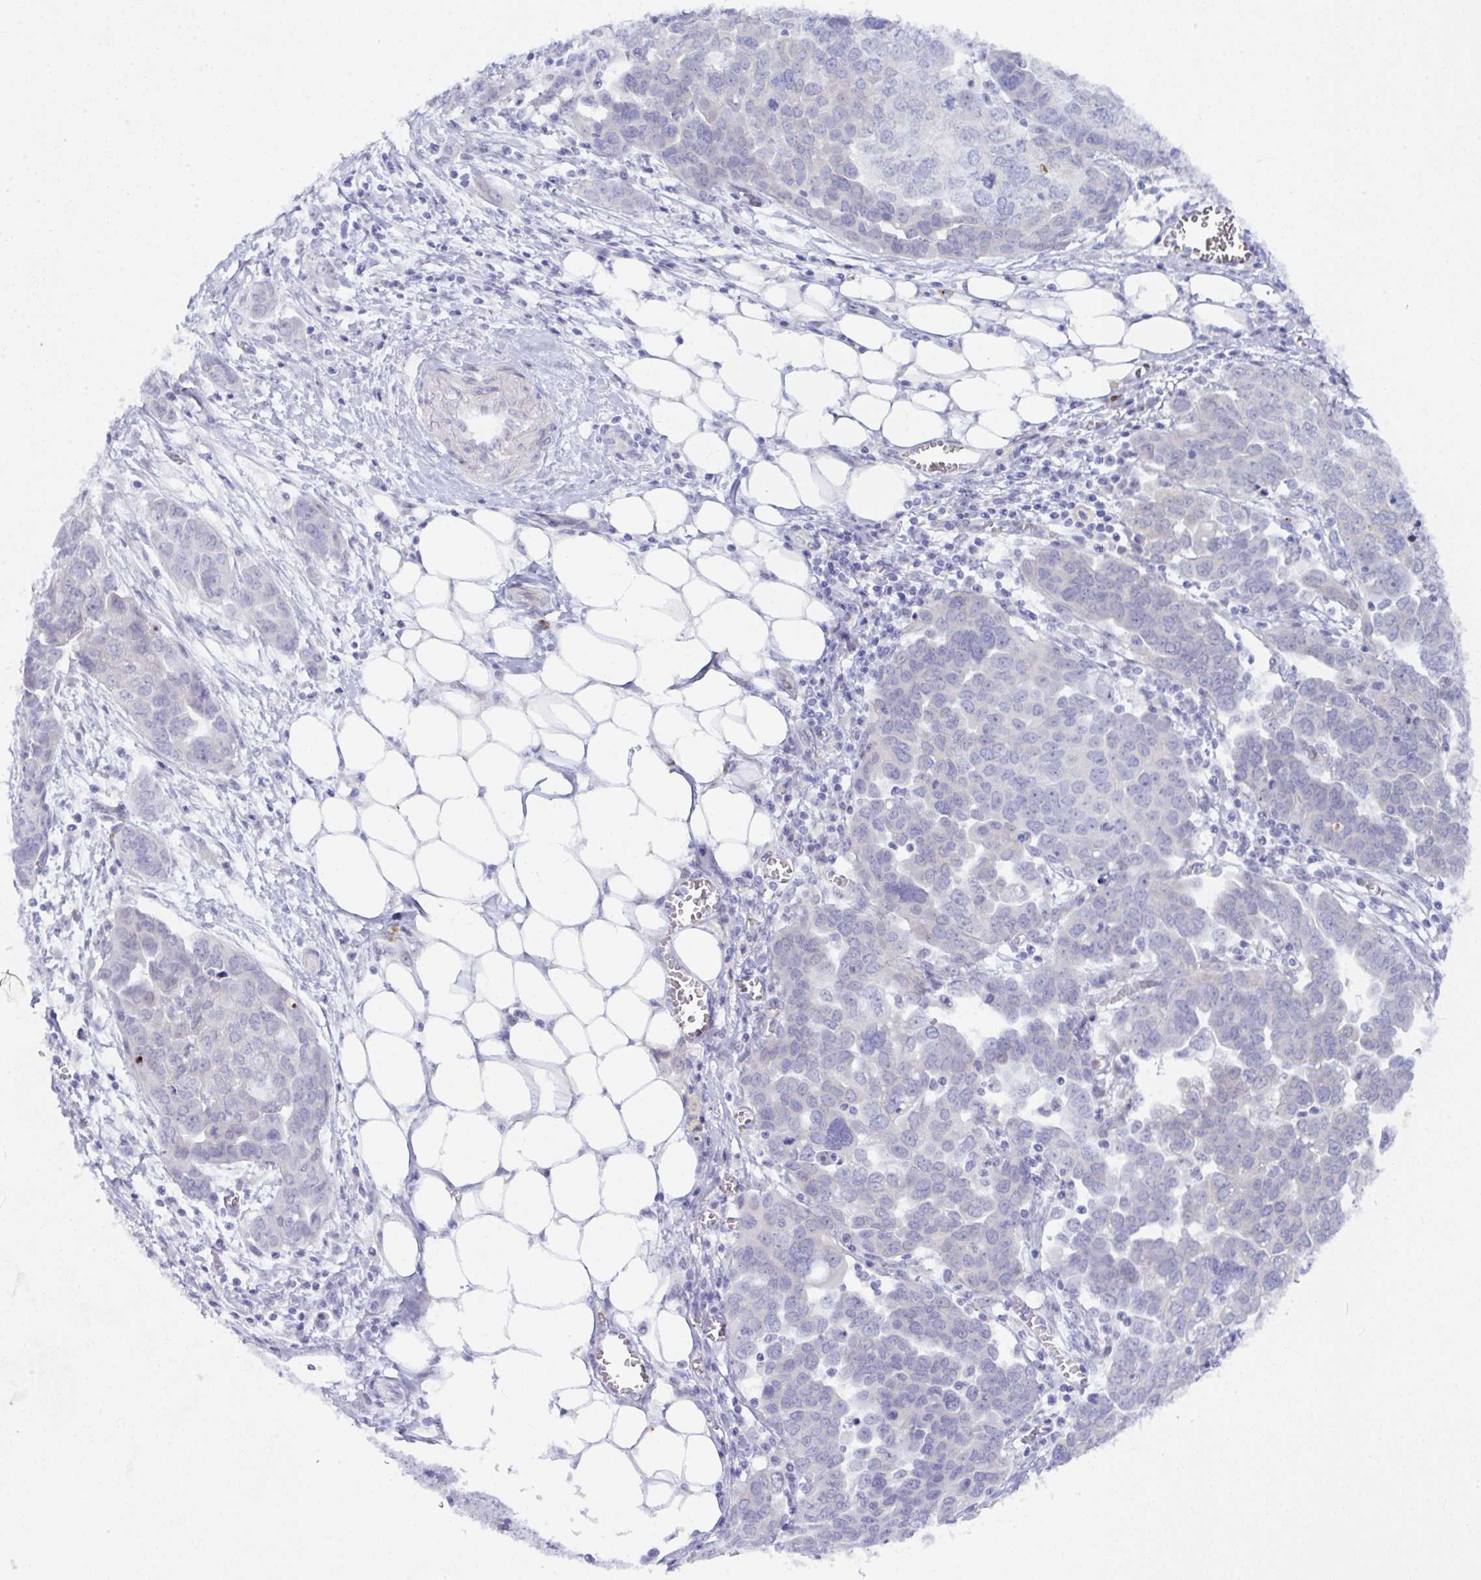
{"staining": {"intensity": "negative", "quantity": "none", "location": "none"}, "tissue": "endometrial cancer", "cell_type": "Tumor cells", "image_type": "cancer", "snomed": [{"axis": "morphology", "description": "Adenocarcinoma, NOS"}, {"axis": "topography", "description": "Endometrium"}], "caption": "Immunohistochemistry (IHC) micrograph of neoplastic tissue: human endometrial adenocarcinoma stained with DAB exhibits no significant protein staining in tumor cells.", "gene": "NFXL1", "patient": {"sex": "female", "age": 57}}